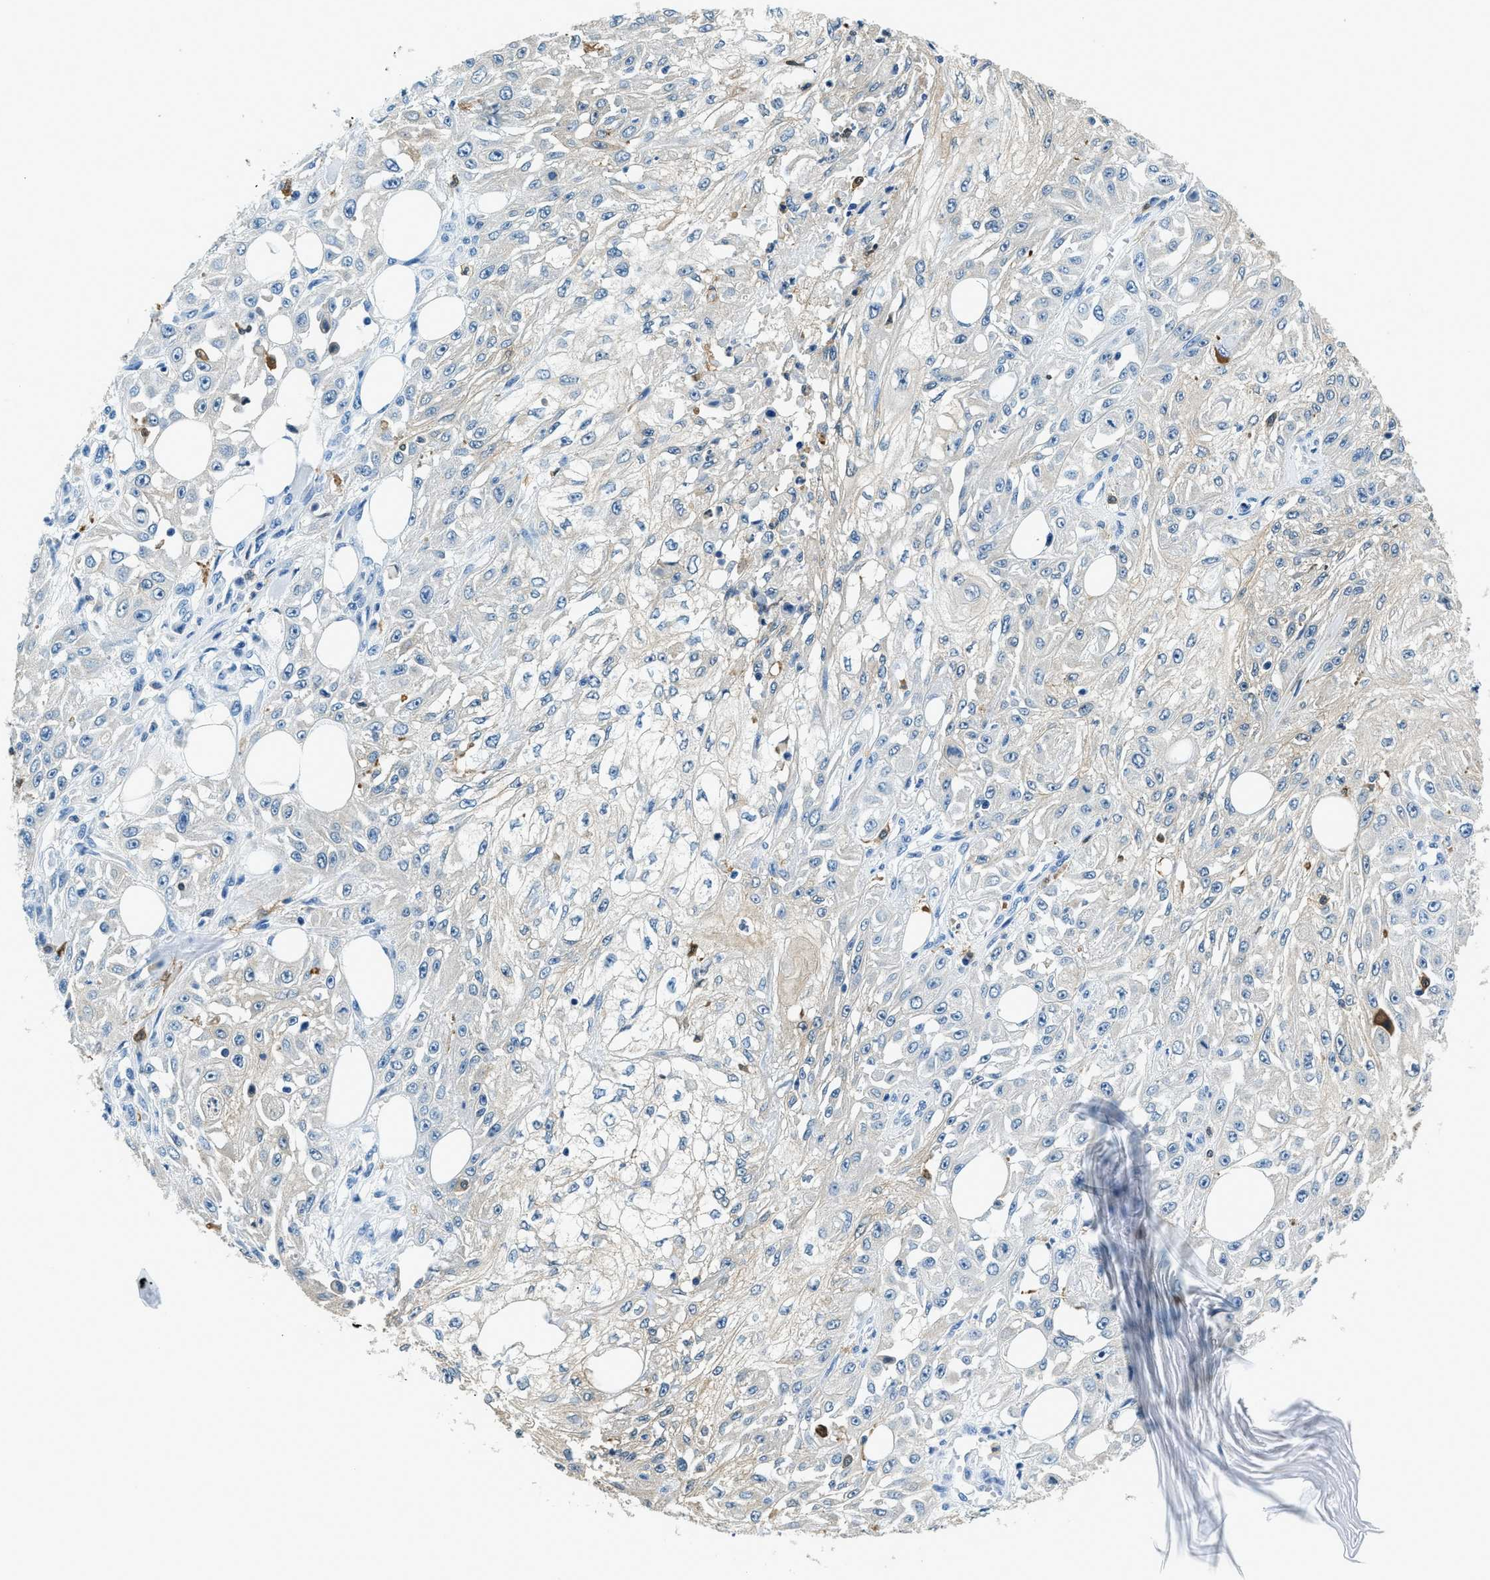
{"staining": {"intensity": "negative", "quantity": "none", "location": "none"}, "tissue": "skin cancer", "cell_type": "Tumor cells", "image_type": "cancer", "snomed": [{"axis": "morphology", "description": "Squamous cell carcinoma, NOS"}, {"axis": "morphology", "description": "Squamous cell carcinoma, metastatic, NOS"}, {"axis": "topography", "description": "Skin"}, {"axis": "topography", "description": "Lymph node"}], "caption": "DAB immunohistochemical staining of skin cancer exhibits no significant positivity in tumor cells. Brightfield microscopy of IHC stained with DAB (brown) and hematoxylin (blue), captured at high magnification.", "gene": "CAPG", "patient": {"sex": "male", "age": 75}}